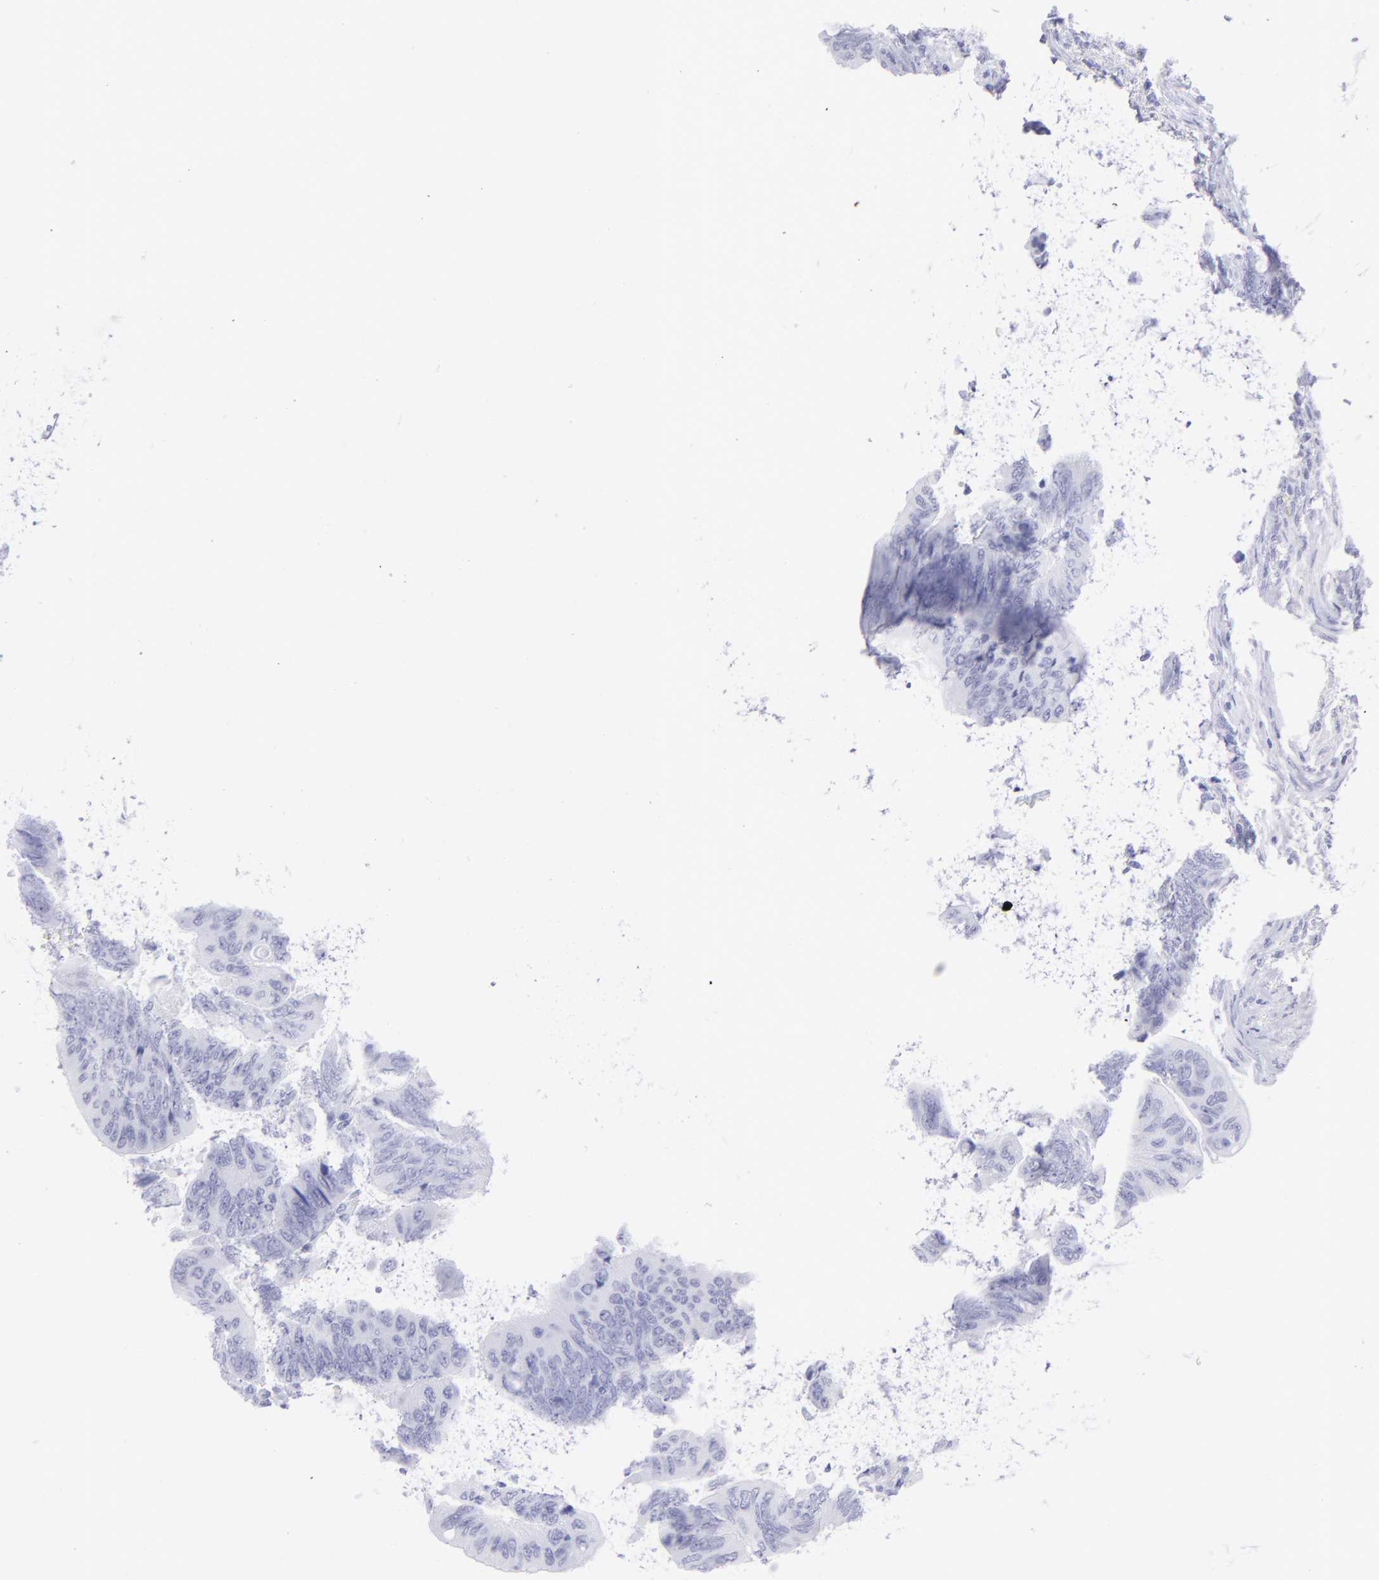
{"staining": {"intensity": "negative", "quantity": "none", "location": "none"}, "tissue": "colorectal cancer", "cell_type": "Tumor cells", "image_type": "cancer", "snomed": [{"axis": "morphology", "description": "Normal tissue, NOS"}, {"axis": "morphology", "description": "Adenocarcinoma, NOS"}, {"axis": "topography", "description": "Rectum"}], "caption": "Protein analysis of colorectal cancer exhibits no significant expression in tumor cells. (DAB (3,3'-diaminobenzidine) immunohistochemistry visualized using brightfield microscopy, high magnification).", "gene": "SLC1A3", "patient": {"sex": "male", "age": 92}}